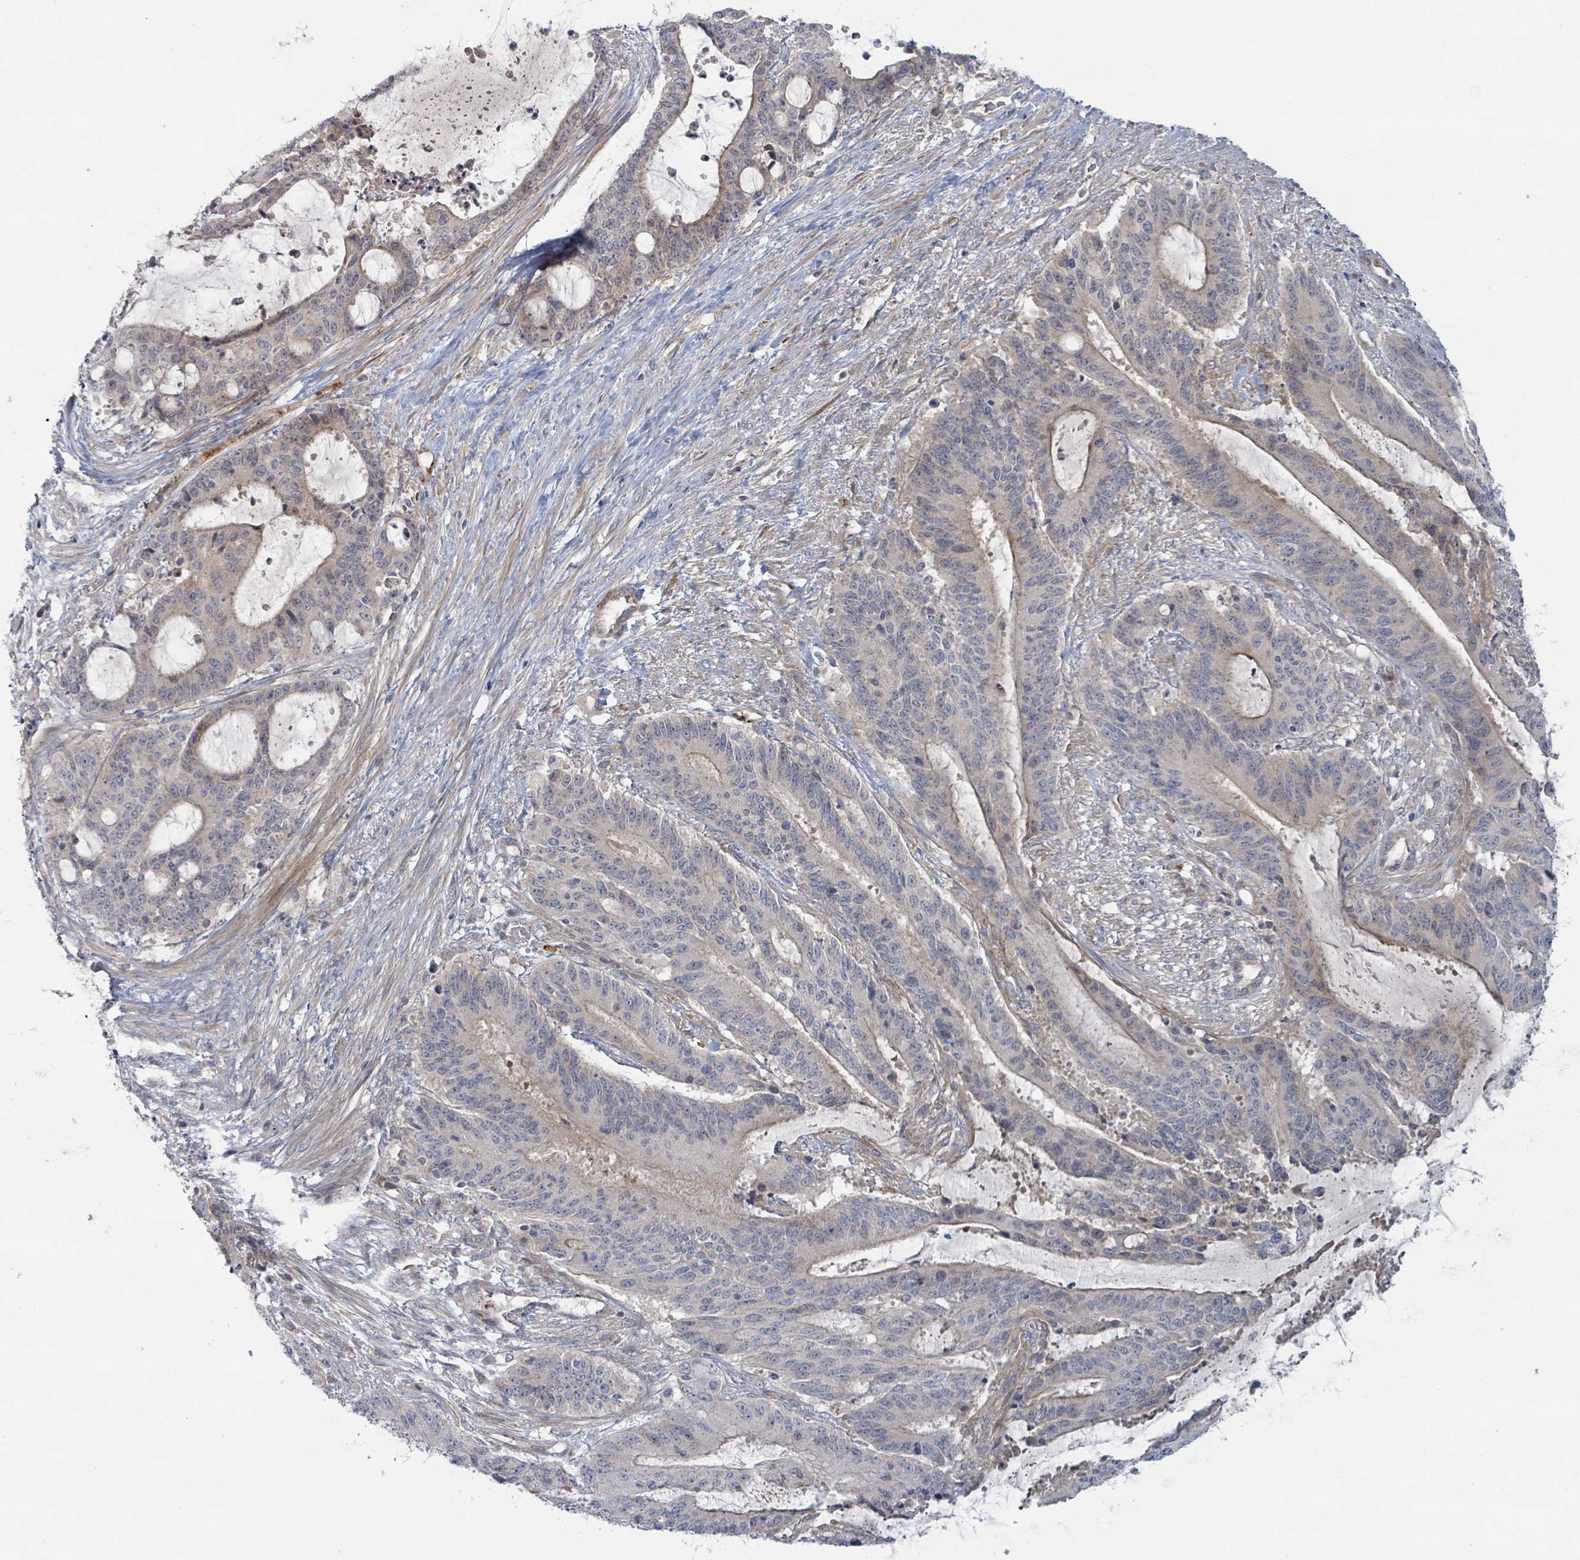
{"staining": {"intensity": "negative", "quantity": "none", "location": "none"}, "tissue": "liver cancer", "cell_type": "Tumor cells", "image_type": "cancer", "snomed": [{"axis": "morphology", "description": "Normal tissue, NOS"}, {"axis": "morphology", "description": "Cholangiocarcinoma"}, {"axis": "topography", "description": "Liver"}, {"axis": "topography", "description": "Peripheral nerve tissue"}], "caption": "This is an IHC image of liver cancer (cholangiocarcinoma). There is no positivity in tumor cells.", "gene": "COL5A3", "patient": {"sex": "female", "age": 73}}